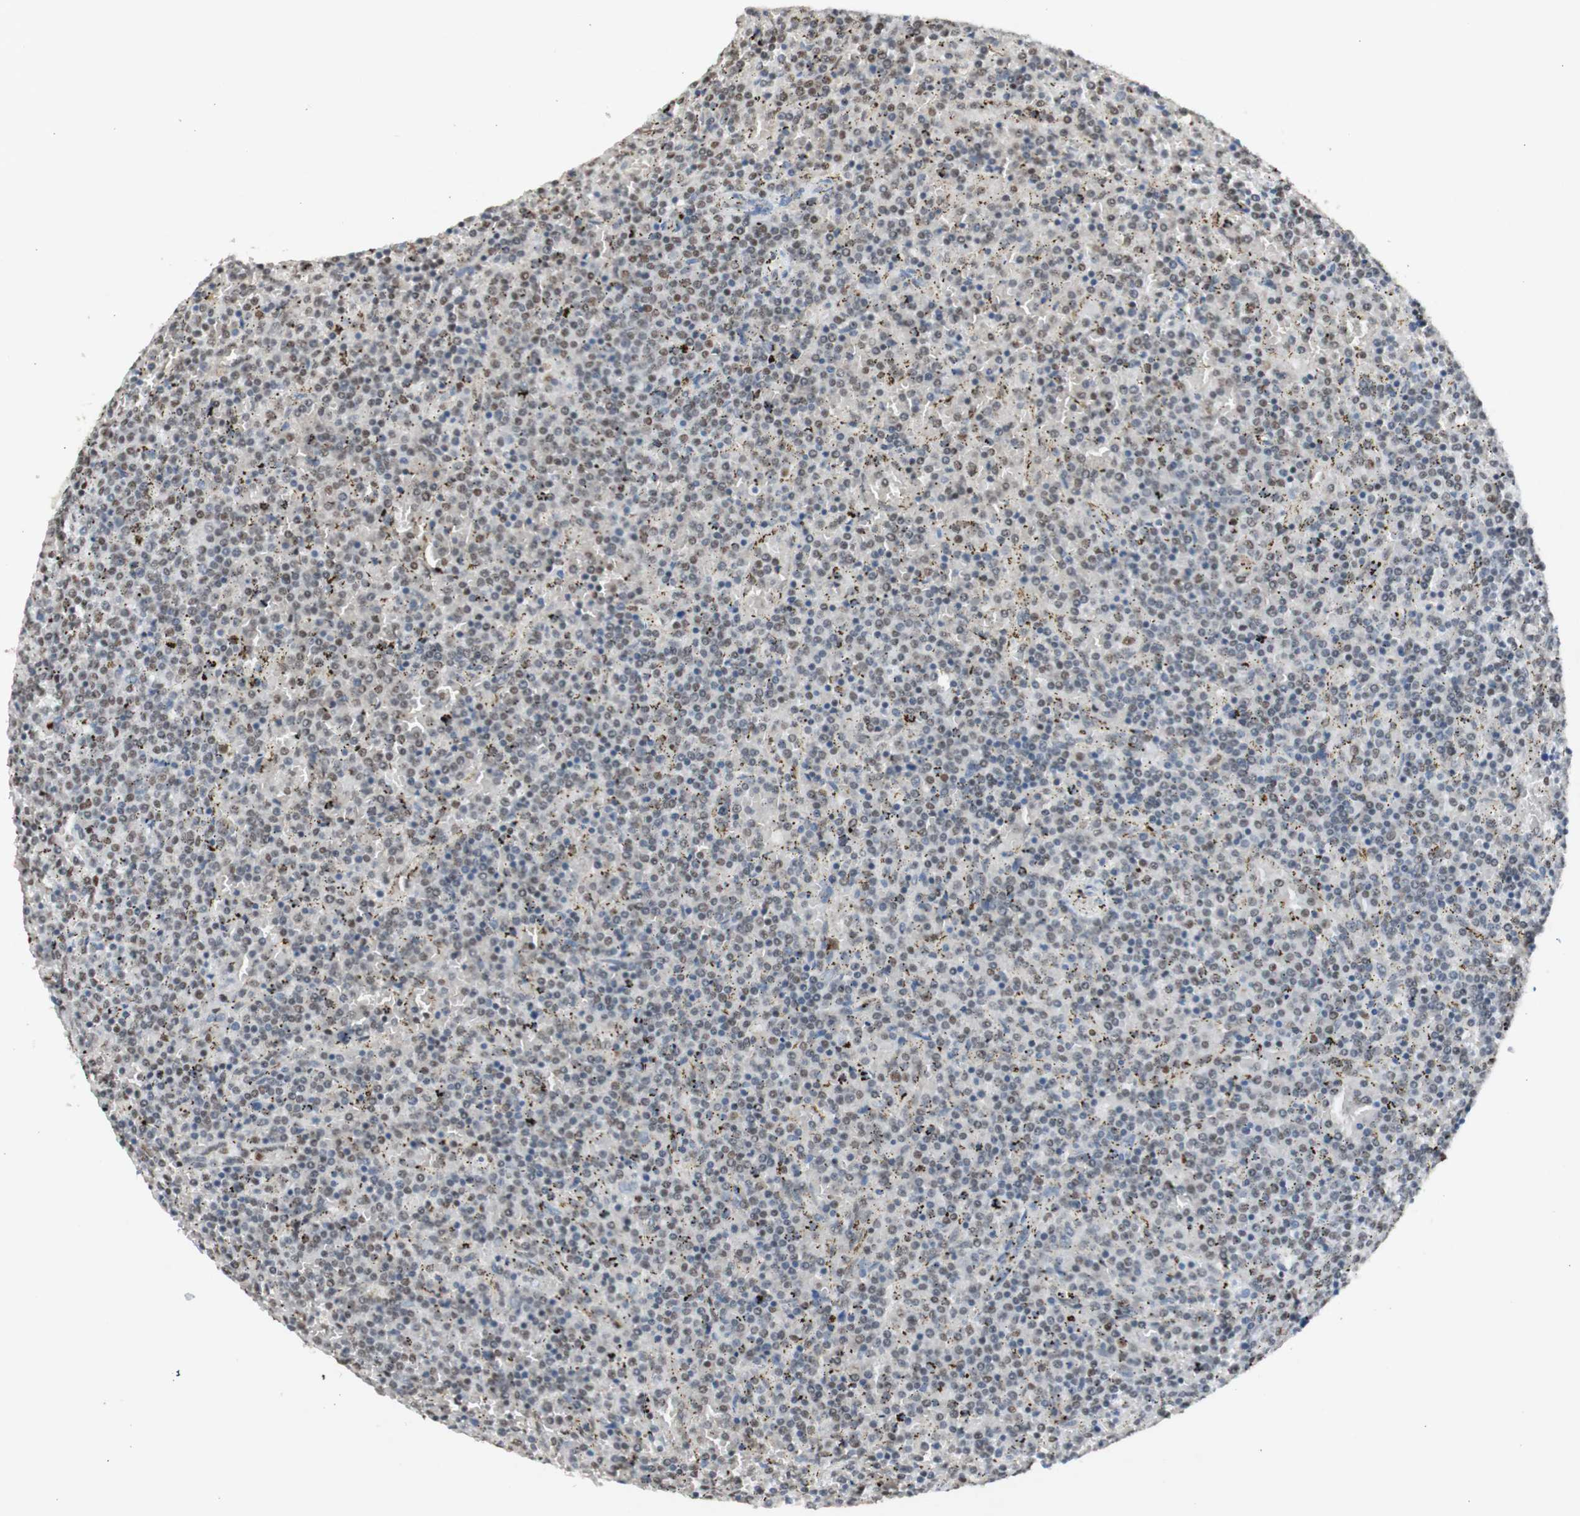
{"staining": {"intensity": "weak", "quantity": ">75%", "location": "nuclear"}, "tissue": "lymphoma", "cell_type": "Tumor cells", "image_type": "cancer", "snomed": [{"axis": "morphology", "description": "Malignant lymphoma, non-Hodgkin's type, Low grade"}, {"axis": "topography", "description": "Spleen"}], "caption": "This image exhibits immunohistochemistry staining of lymphoma, with low weak nuclear staining in about >75% of tumor cells.", "gene": "SNRPB", "patient": {"sex": "female", "age": 77}}